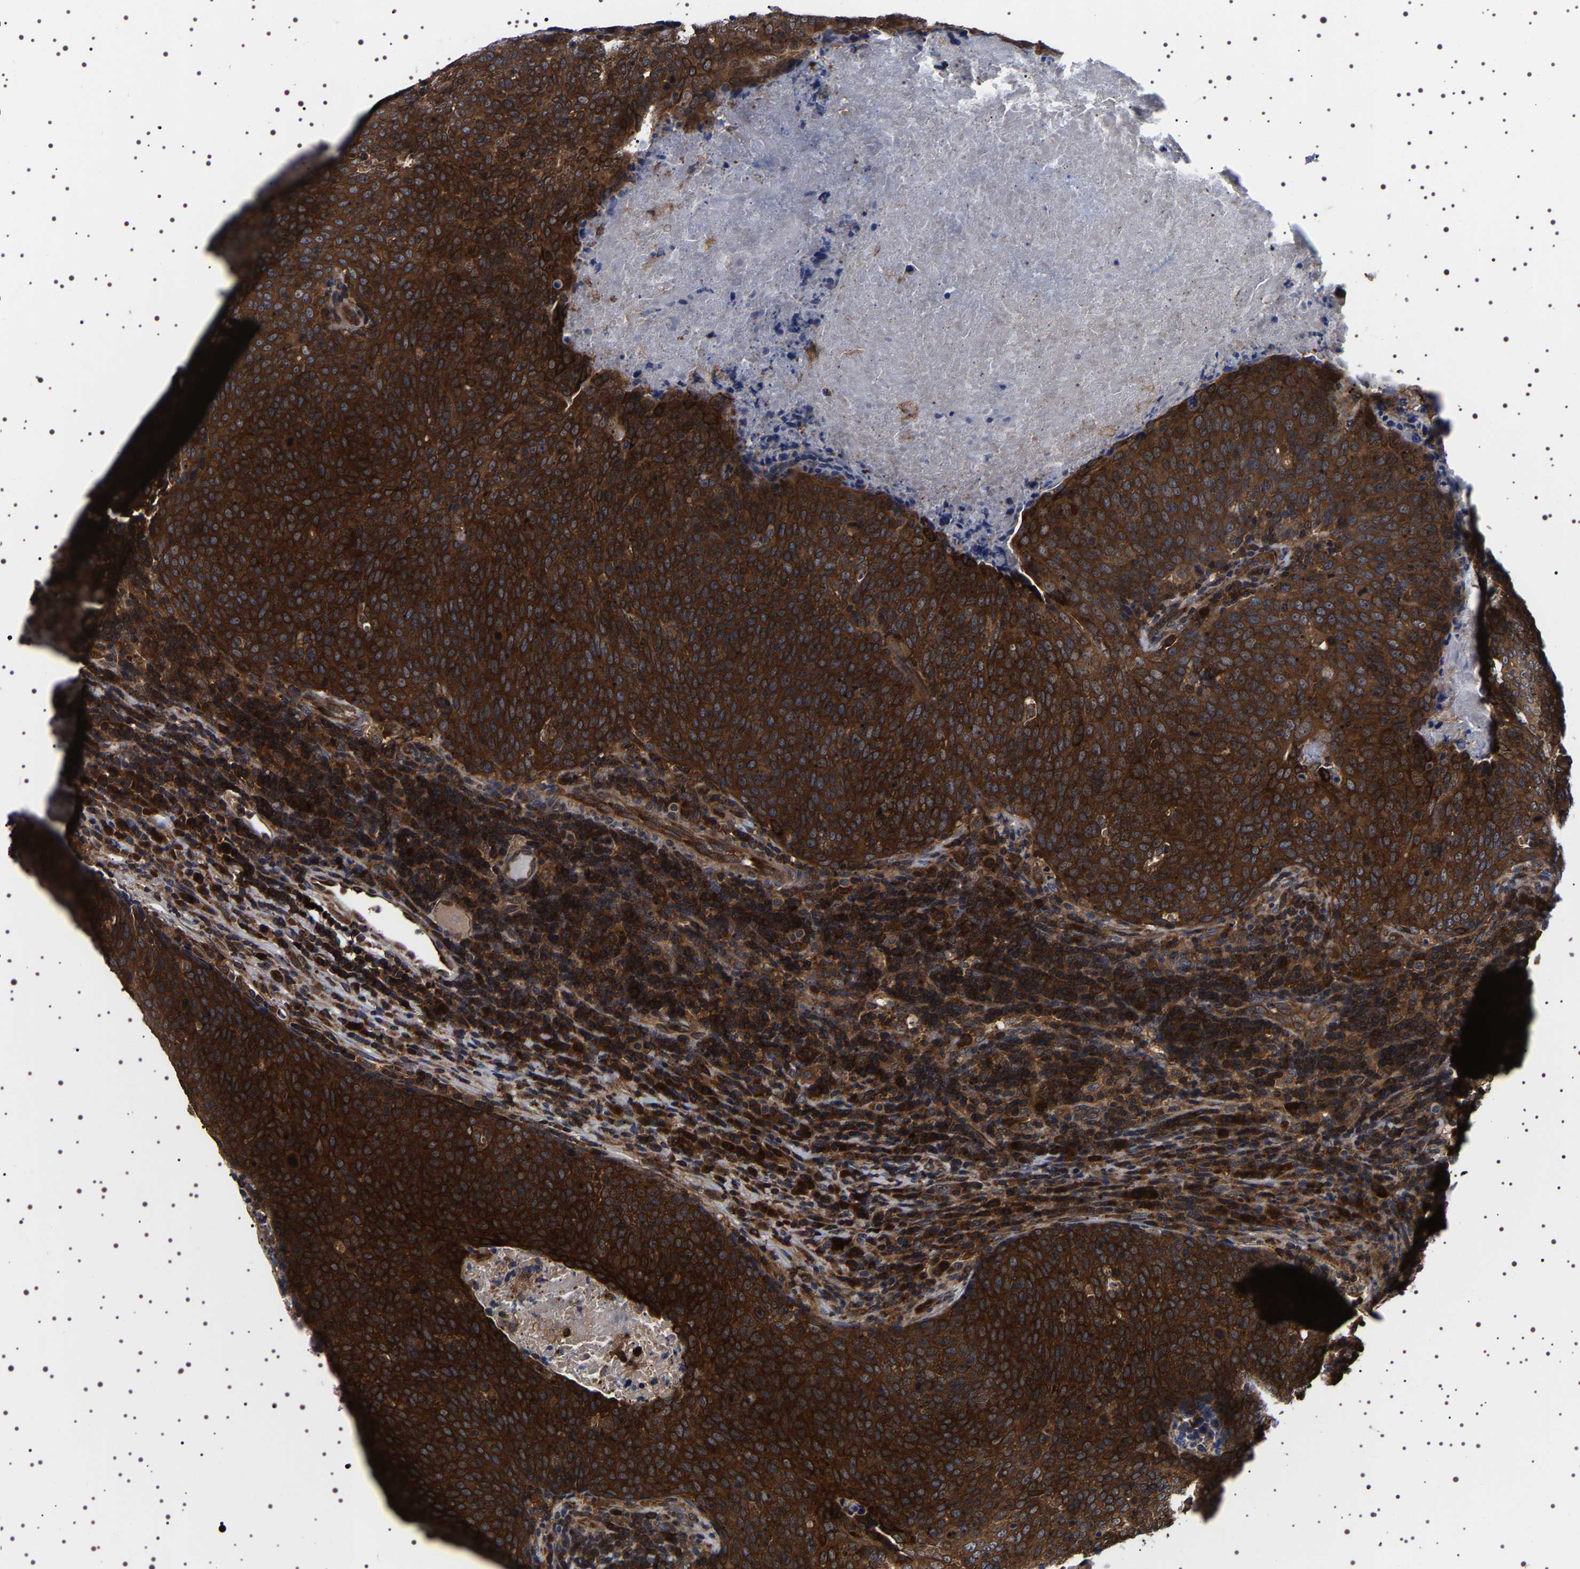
{"staining": {"intensity": "strong", "quantity": ">75%", "location": "cytoplasmic/membranous"}, "tissue": "head and neck cancer", "cell_type": "Tumor cells", "image_type": "cancer", "snomed": [{"axis": "morphology", "description": "Squamous cell carcinoma, NOS"}, {"axis": "morphology", "description": "Squamous cell carcinoma, metastatic, NOS"}, {"axis": "topography", "description": "Lymph node"}, {"axis": "topography", "description": "Head-Neck"}], "caption": "Strong cytoplasmic/membranous expression is present in about >75% of tumor cells in head and neck cancer (squamous cell carcinoma).", "gene": "DARS1", "patient": {"sex": "male", "age": 62}}